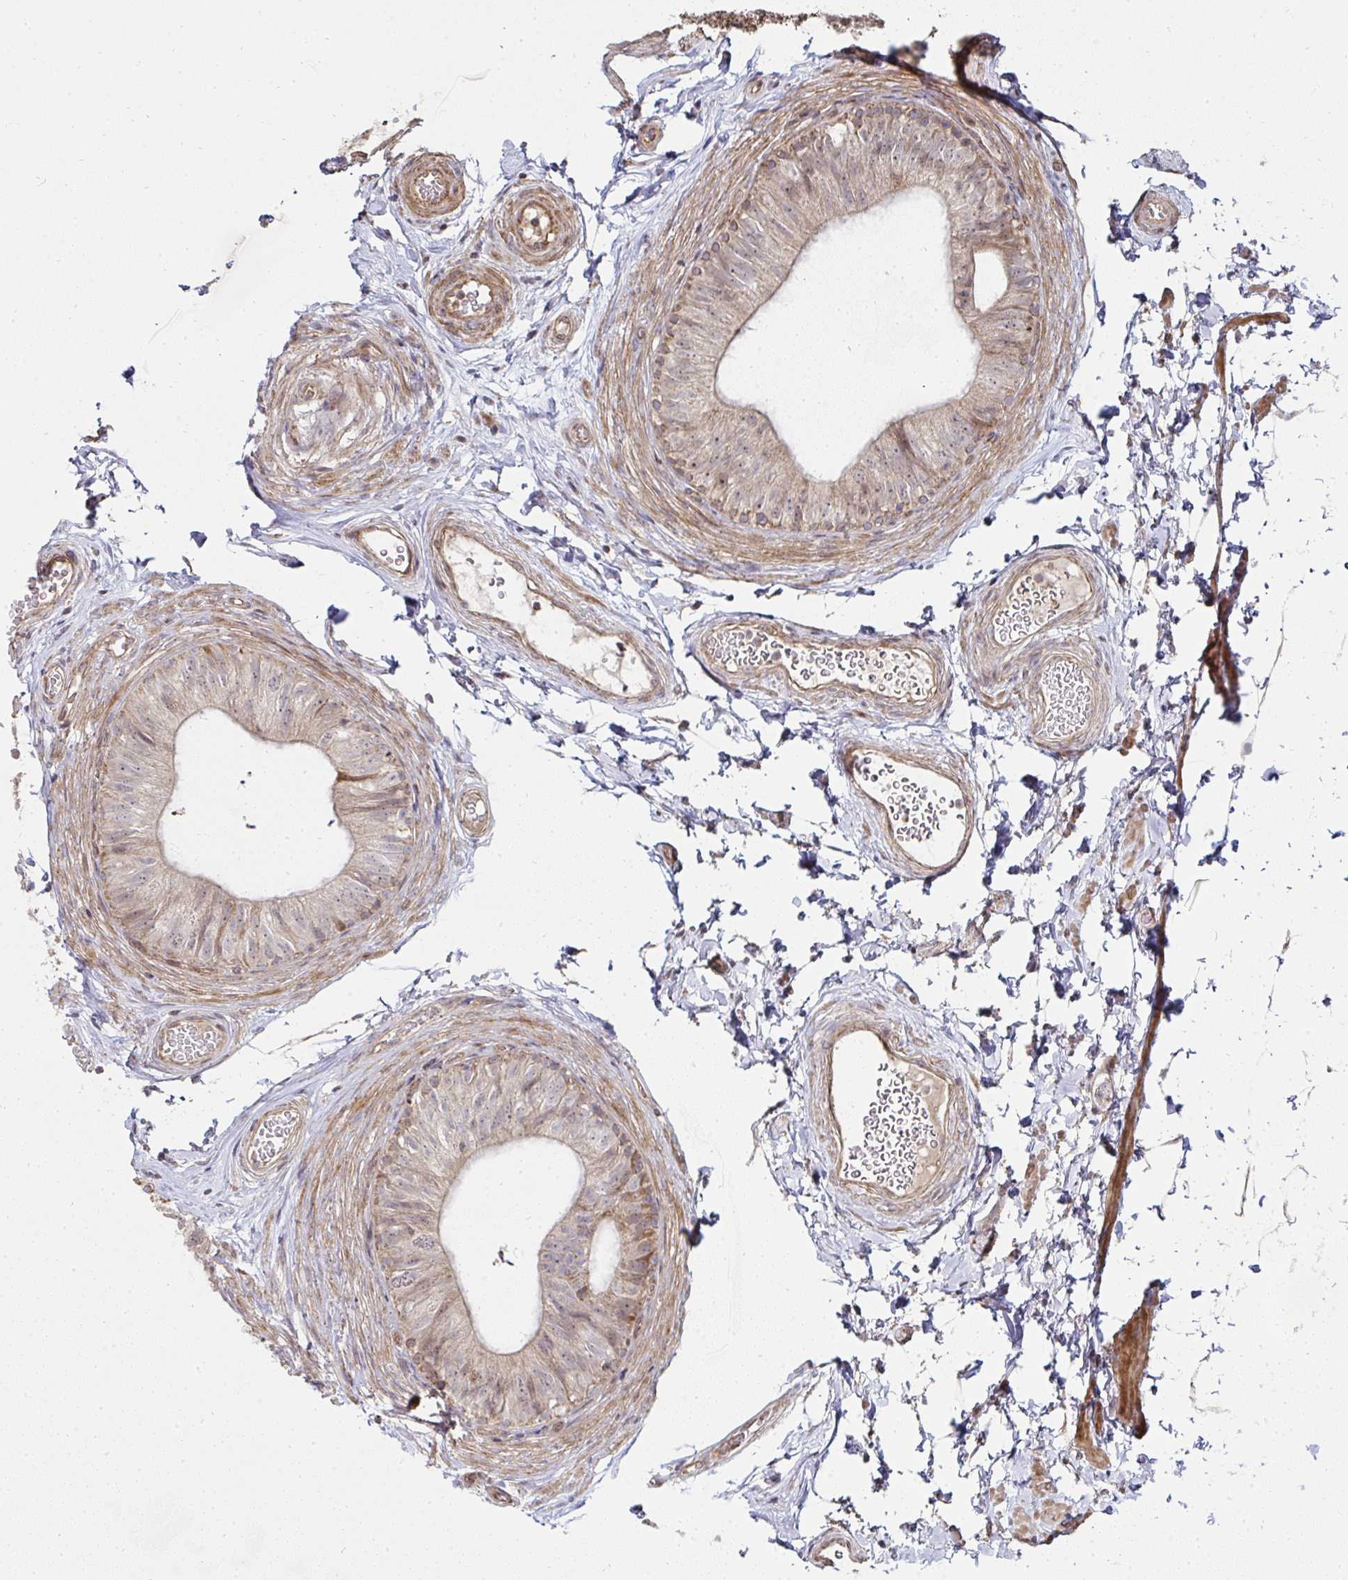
{"staining": {"intensity": "moderate", "quantity": "<25%", "location": "cytoplasmic/membranous"}, "tissue": "epididymis", "cell_type": "Glandular cells", "image_type": "normal", "snomed": [{"axis": "morphology", "description": "Normal tissue, NOS"}, {"axis": "topography", "description": "Epididymis, spermatic cord, NOS"}, {"axis": "topography", "description": "Epididymis"}, {"axis": "topography", "description": "Peripheral nerve tissue"}], "caption": "DAB (3,3'-diaminobenzidine) immunohistochemical staining of normal epididymis displays moderate cytoplasmic/membranous protein positivity in about <25% of glandular cells.", "gene": "AGTPBP1", "patient": {"sex": "male", "age": 29}}